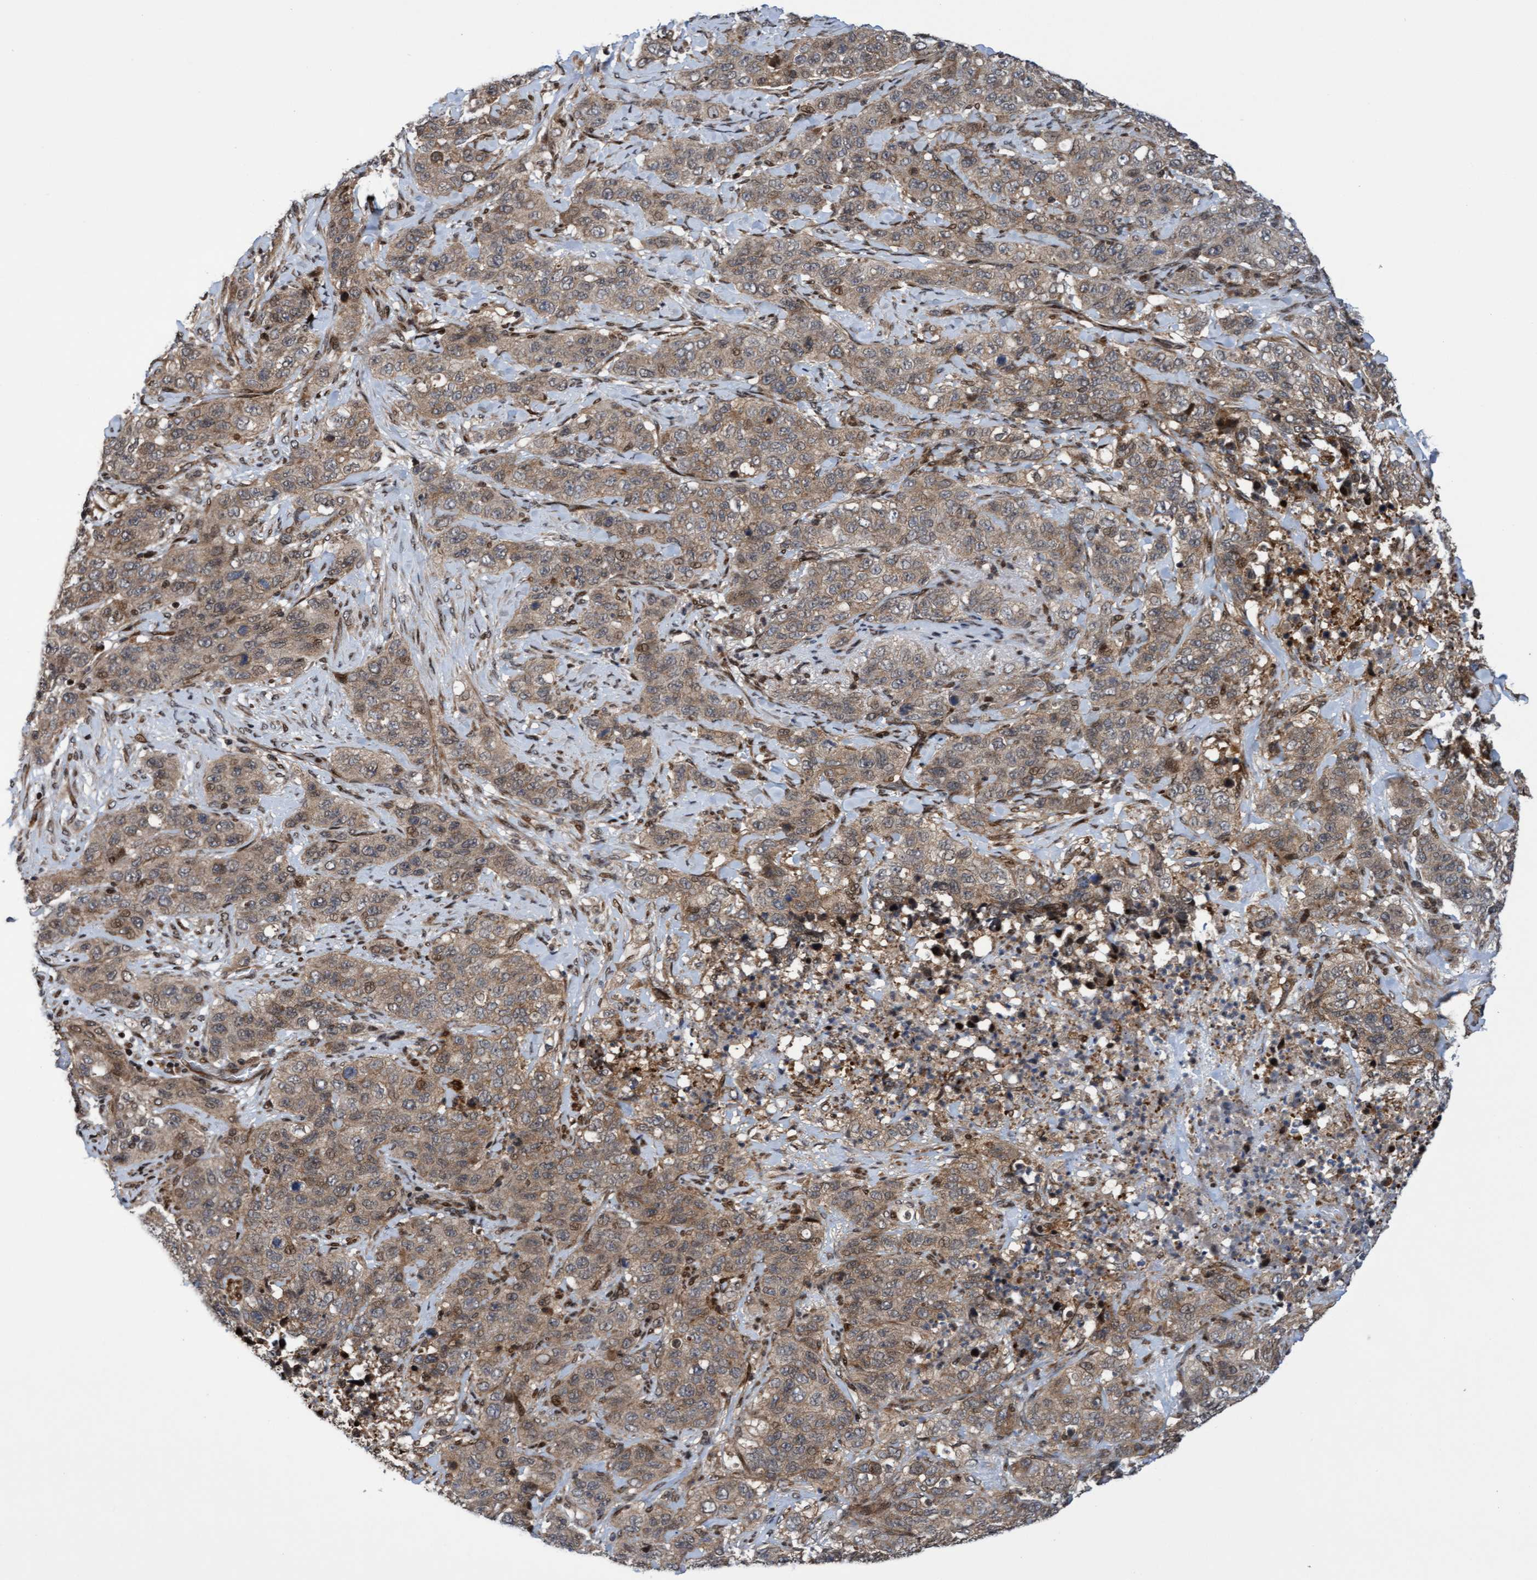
{"staining": {"intensity": "weak", "quantity": ">75%", "location": "cytoplasmic/membranous"}, "tissue": "stomach cancer", "cell_type": "Tumor cells", "image_type": "cancer", "snomed": [{"axis": "morphology", "description": "Adenocarcinoma, NOS"}, {"axis": "topography", "description": "Stomach"}], "caption": "DAB (3,3'-diaminobenzidine) immunohistochemical staining of stomach cancer (adenocarcinoma) reveals weak cytoplasmic/membranous protein staining in approximately >75% of tumor cells.", "gene": "ITFG1", "patient": {"sex": "male", "age": 48}}